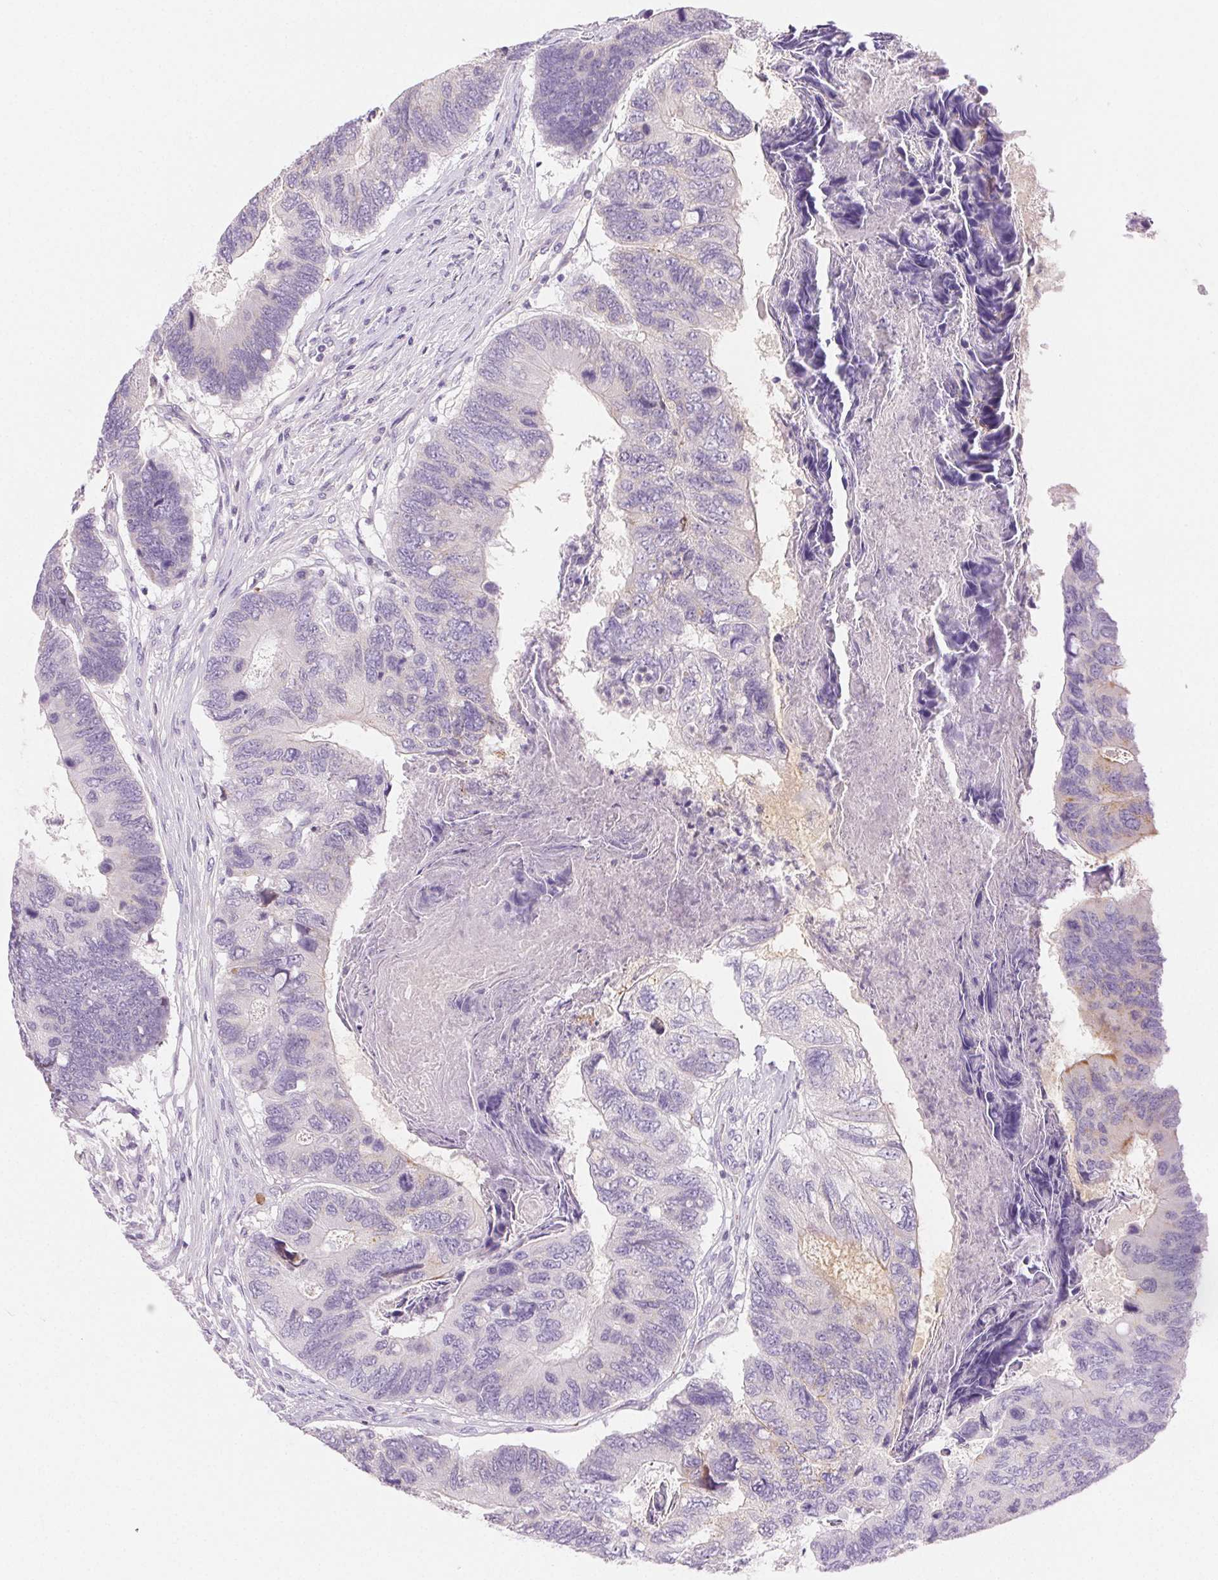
{"staining": {"intensity": "negative", "quantity": "none", "location": "none"}, "tissue": "colorectal cancer", "cell_type": "Tumor cells", "image_type": "cancer", "snomed": [{"axis": "morphology", "description": "Adenocarcinoma, NOS"}, {"axis": "topography", "description": "Colon"}], "caption": "Tumor cells are negative for brown protein staining in colorectal cancer. (Brightfield microscopy of DAB IHC at high magnification).", "gene": "FGA", "patient": {"sex": "female", "age": 67}}